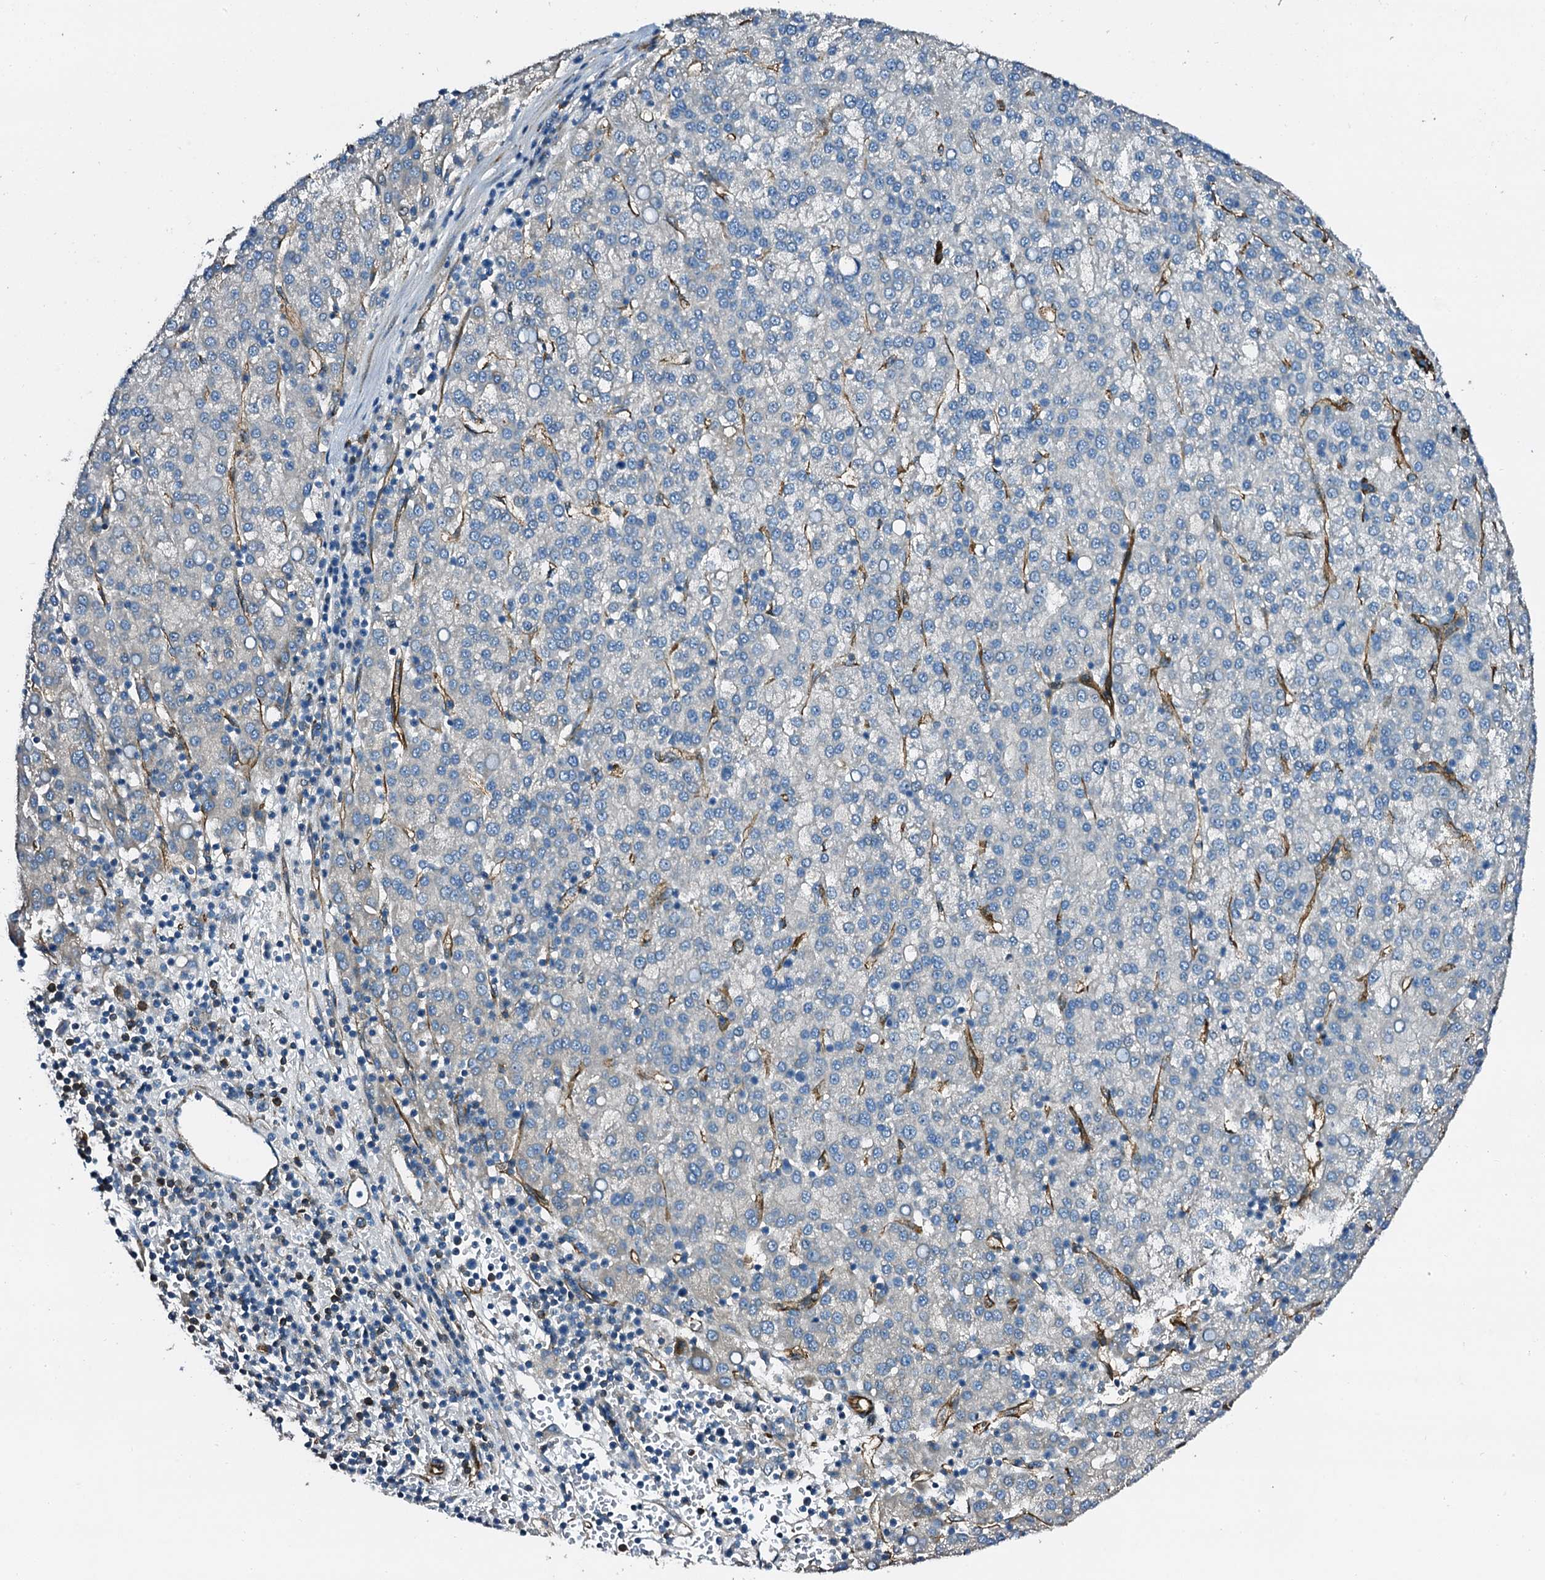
{"staining": {"intensity": "negative", "quantity": "none", "location": "none"}, "tissue": "liver cancer", "cell_type": "Tumor cells", "image_type": "cancer", "snomed": [{"axis": "morphology", "description": "Carcinoma, Hepatocellular, NOS"}, {"axis": "topography", "description": "Liver"}], "caption": "A histopathology image of human liver cancer is negative for staining in tumor cells. (Stains: DAB immunohistochemistry (IHC) with hematoxylin counter stain, Microscopy: brightfield microscopy at high magnification).", "gene": "DBX1", "patient": {"sex": "female", "age": 58}}